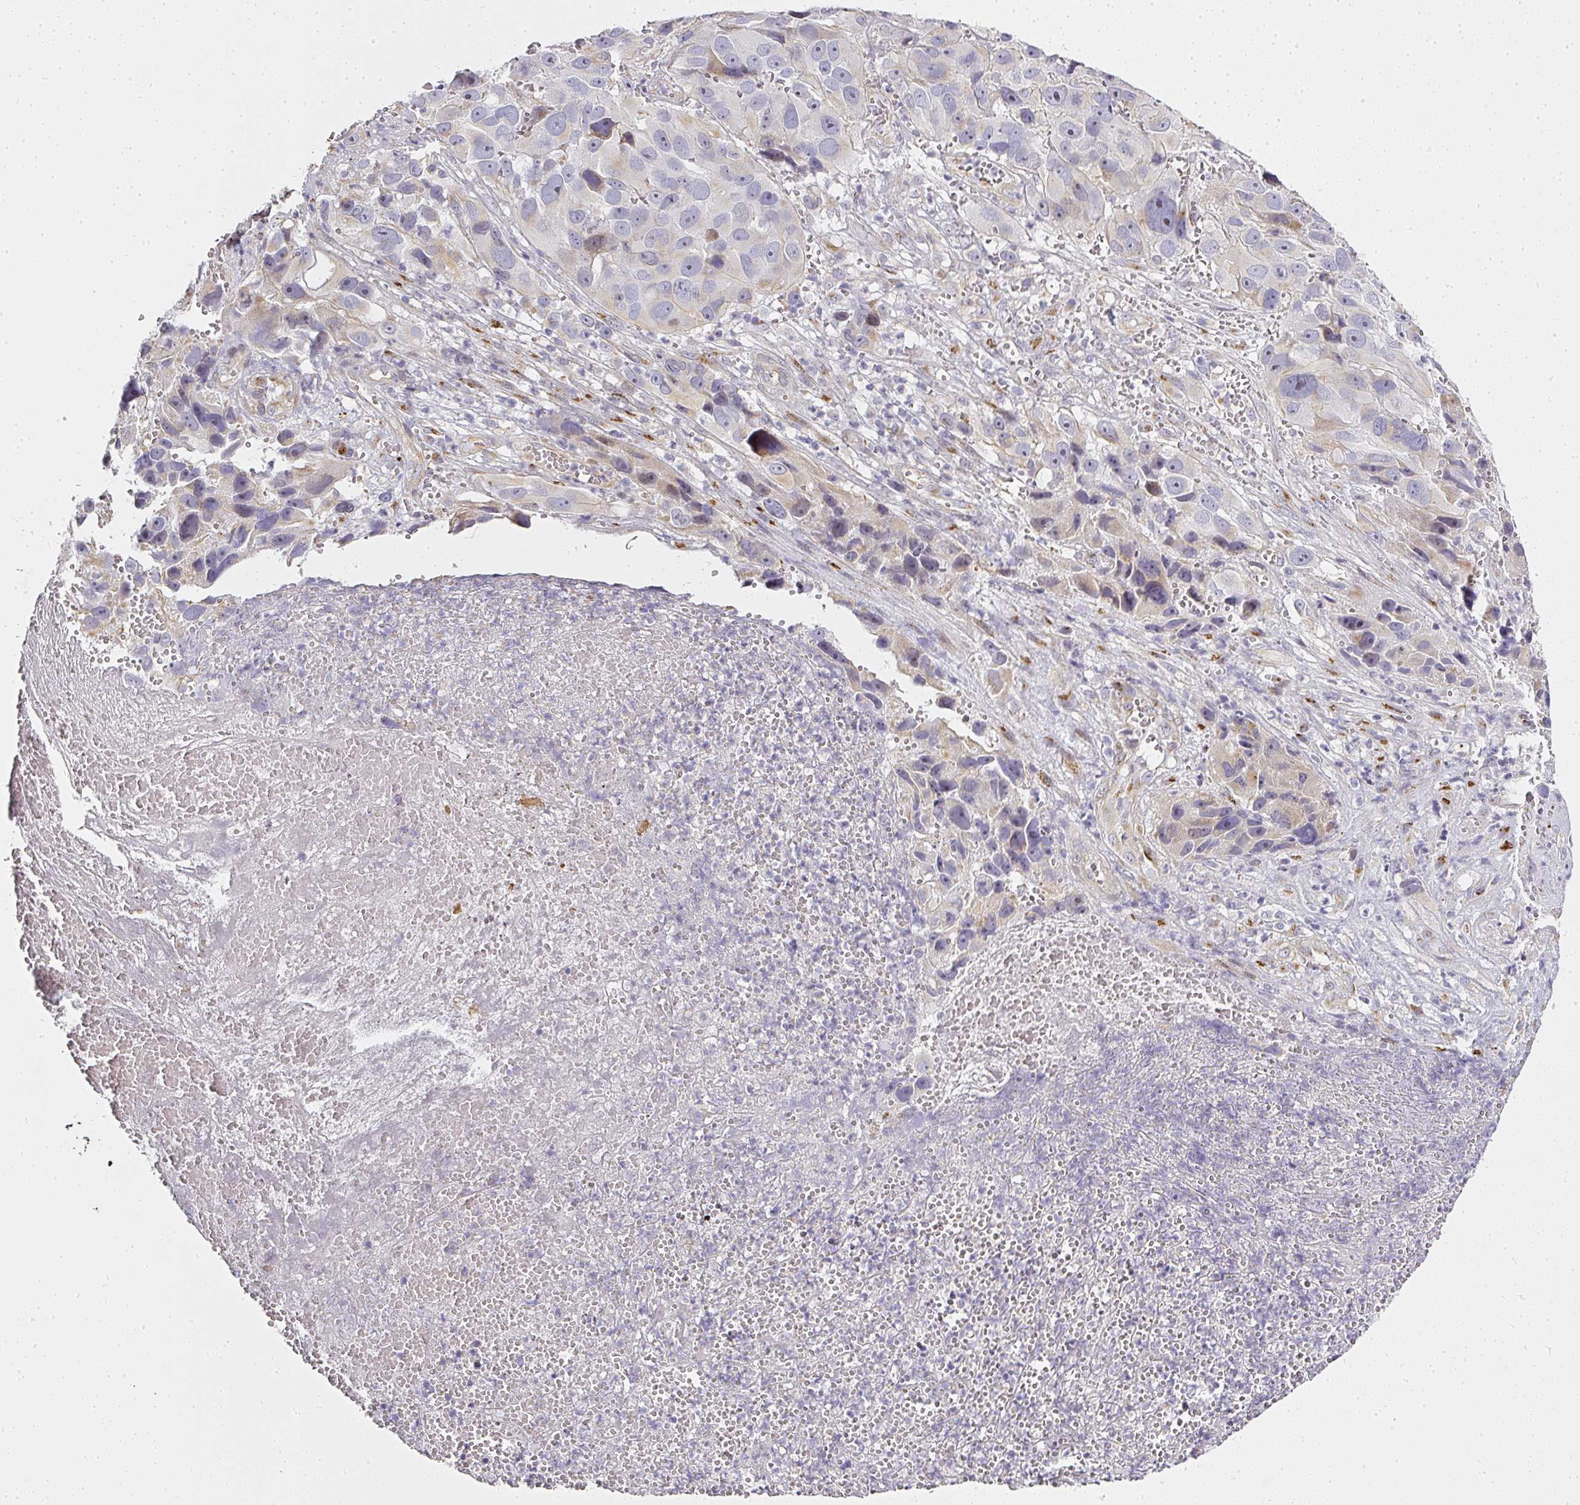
{"staining": {"intensity": "weak", "quantity": "<25%", "location": "cytoplasmic/membranous"}, "tissue": "melanoma", "cell_type": "Tumor cells", "image_type": "cancer", "snomed": [{"axis": "morphology", "description": "Malignant melanoma, NOS"}, {"axis": "topography", "description": "Skin"}], "caption": "Histopathology image shows no protein positivity in tumor cells of melanoma tissue. Nuclei are stained in blue.", "gene": "ATP8B2", "patient": {"sex": "male", "age": 84}}